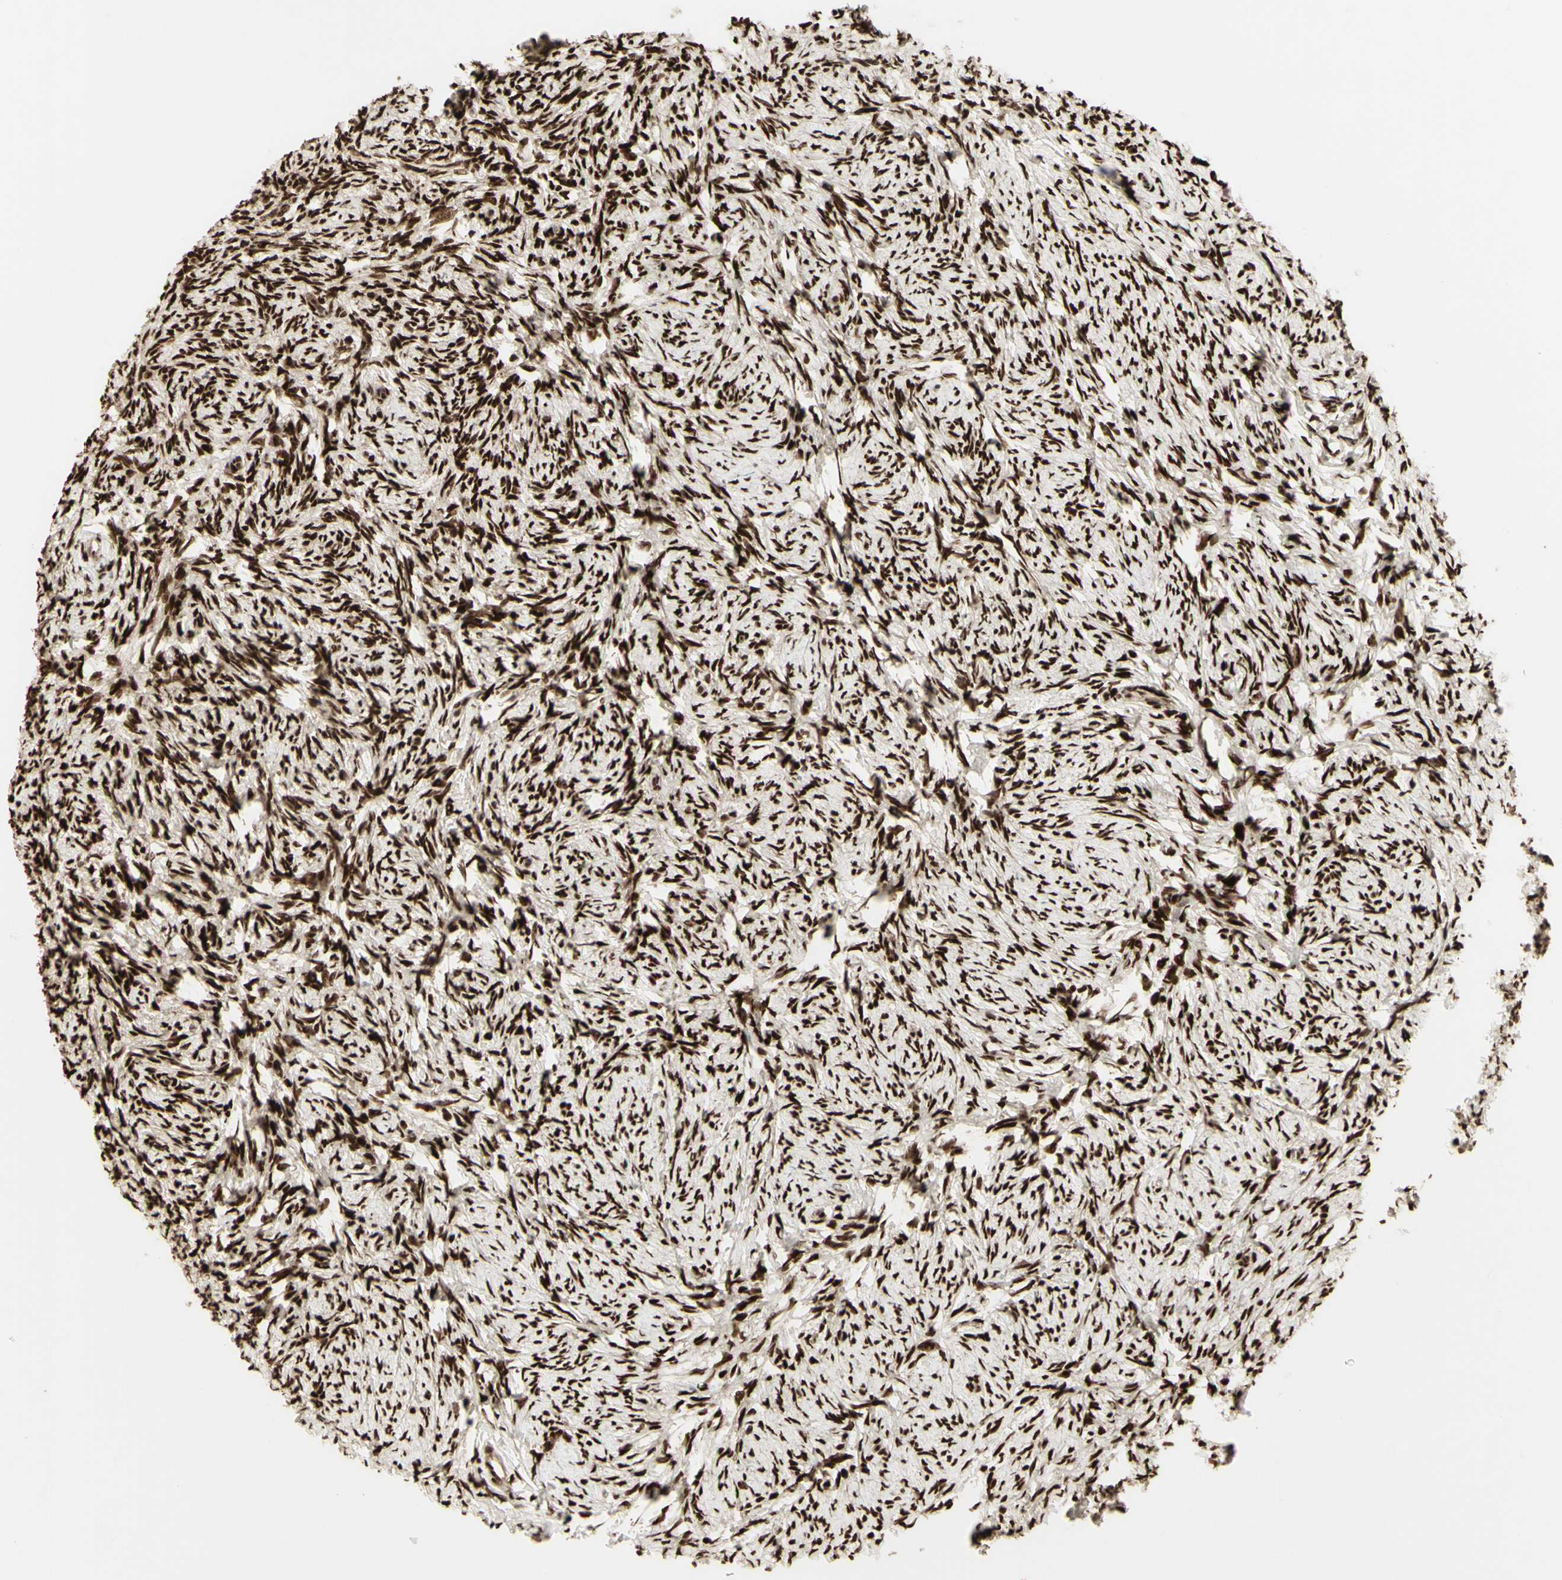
{"staining": {"intensity": "strong", "quantity": ">75%", "location": "cytoplasmic/membranous,nuclear"}, "tissue": "ovary", "cell_type": "Ovarian stroma cells", "image_type": "normal", "snomed": [{"axis": "morphology", "description": "Normal tissue, NOS"}, {"axis": "topography", "description": "Ovary"}], "caption": "Immunohistochemical staining of normal ovary reveals high levels of strong cytoplasmic/membranous,nuclear positivity in approximately >75% of ovarian stroma cells. Immunohistochemistry (ihc) stains the protein in brown and the nuclei are stained blue.", "gene": "CBX1", "patient": {"sex": "female", "age": 60}}